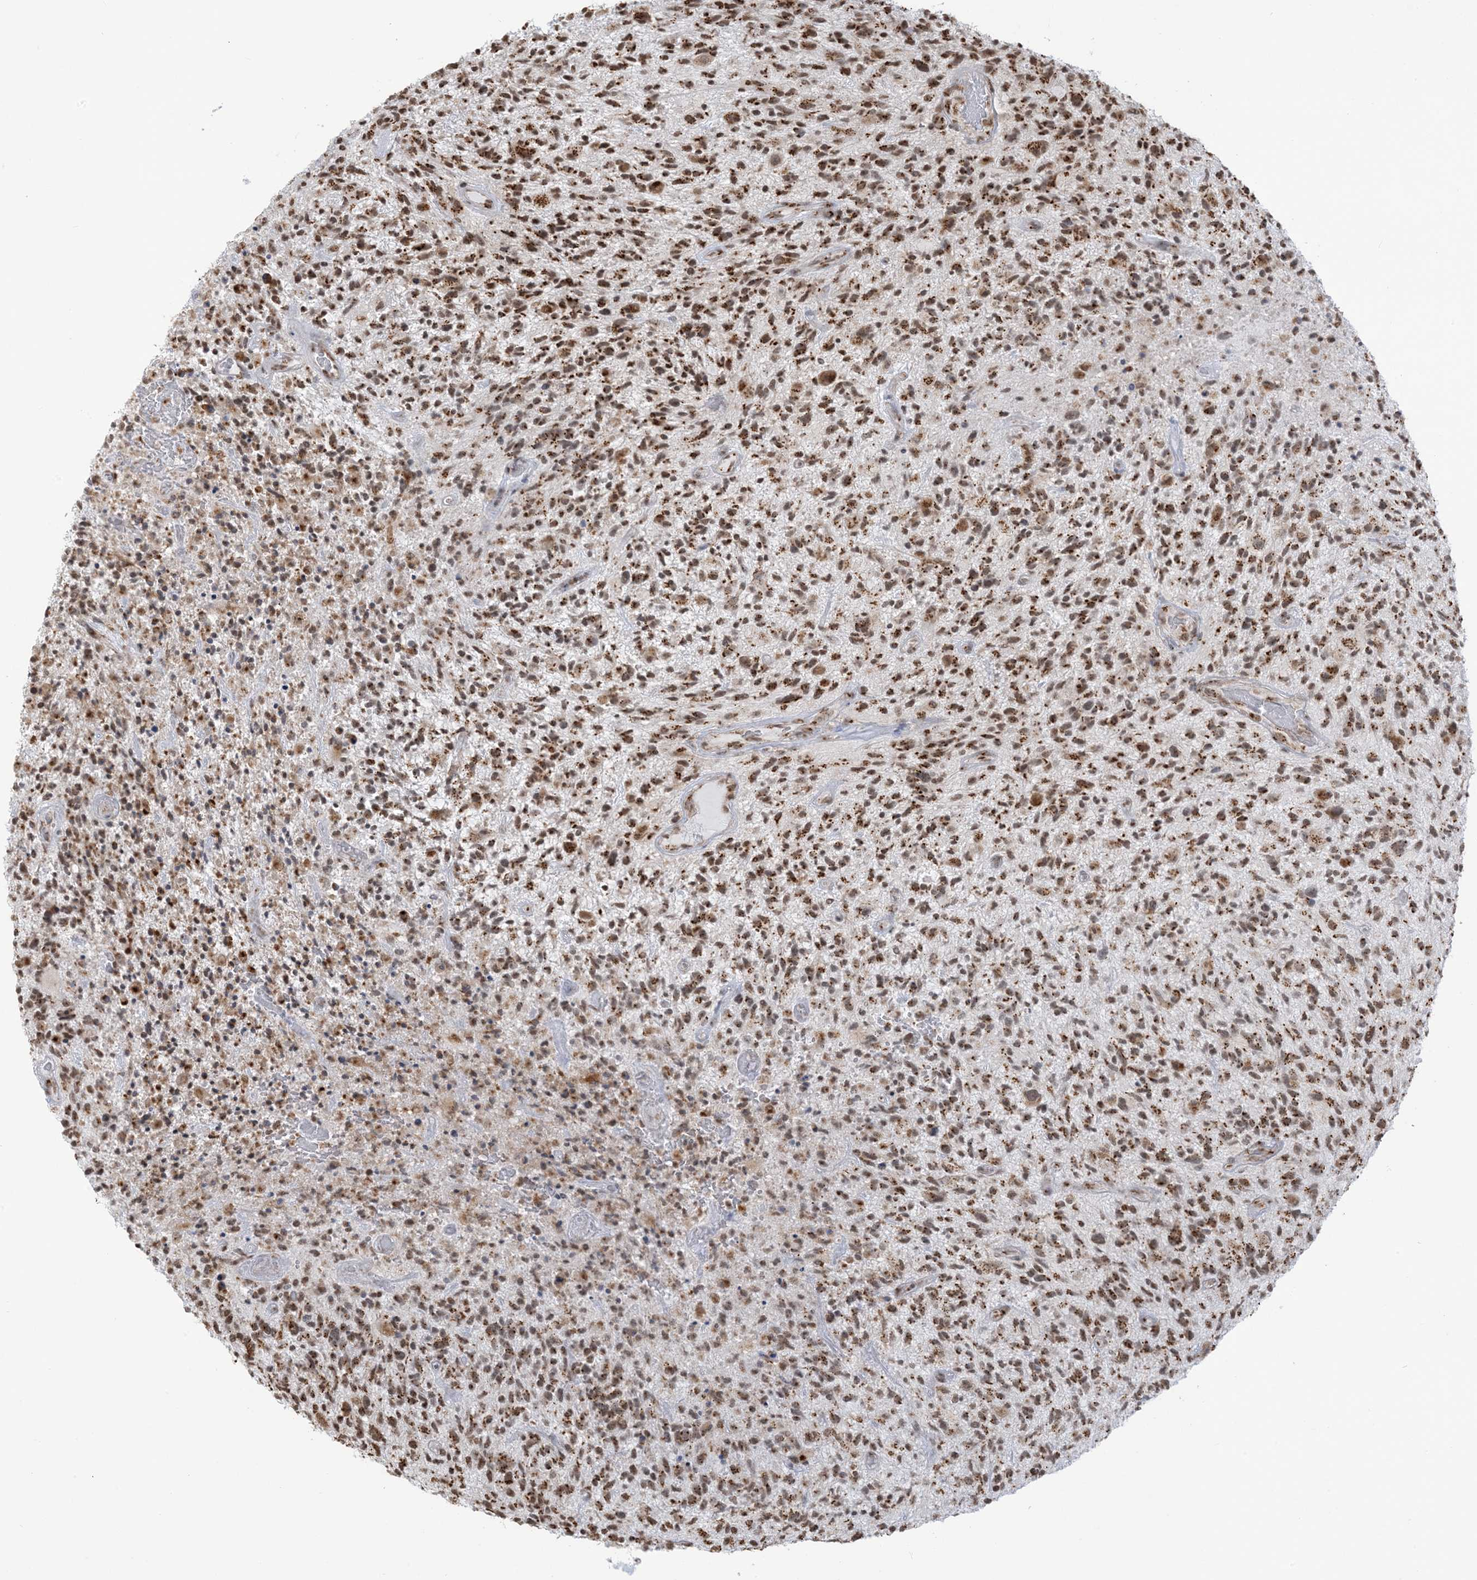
{"staining": {"intensity": "strong", "quantity": ">75%", "location": "cytoplasmic/membranous,nuclear"}, "tissue": "glioma", "cell_type": "Tumor cells", "image_type": "cancer", "snomed": [{"axis": "morphology", "description": "Glioma, malignant, High grade"}, {"axis": "topography", "description": "Brain"}], "caption": "Protein expression analysis of human glioma reveals strong cytoplasmic/membranous and nuclear staining in approximately >75% of tumor cells. The staining was performed using DAB, with brown indicating positive protein expression. Nuclei are stained blue with hematoxylin.", "gene": "GPR107", "patient": {"sex": "male", "age": 47}}